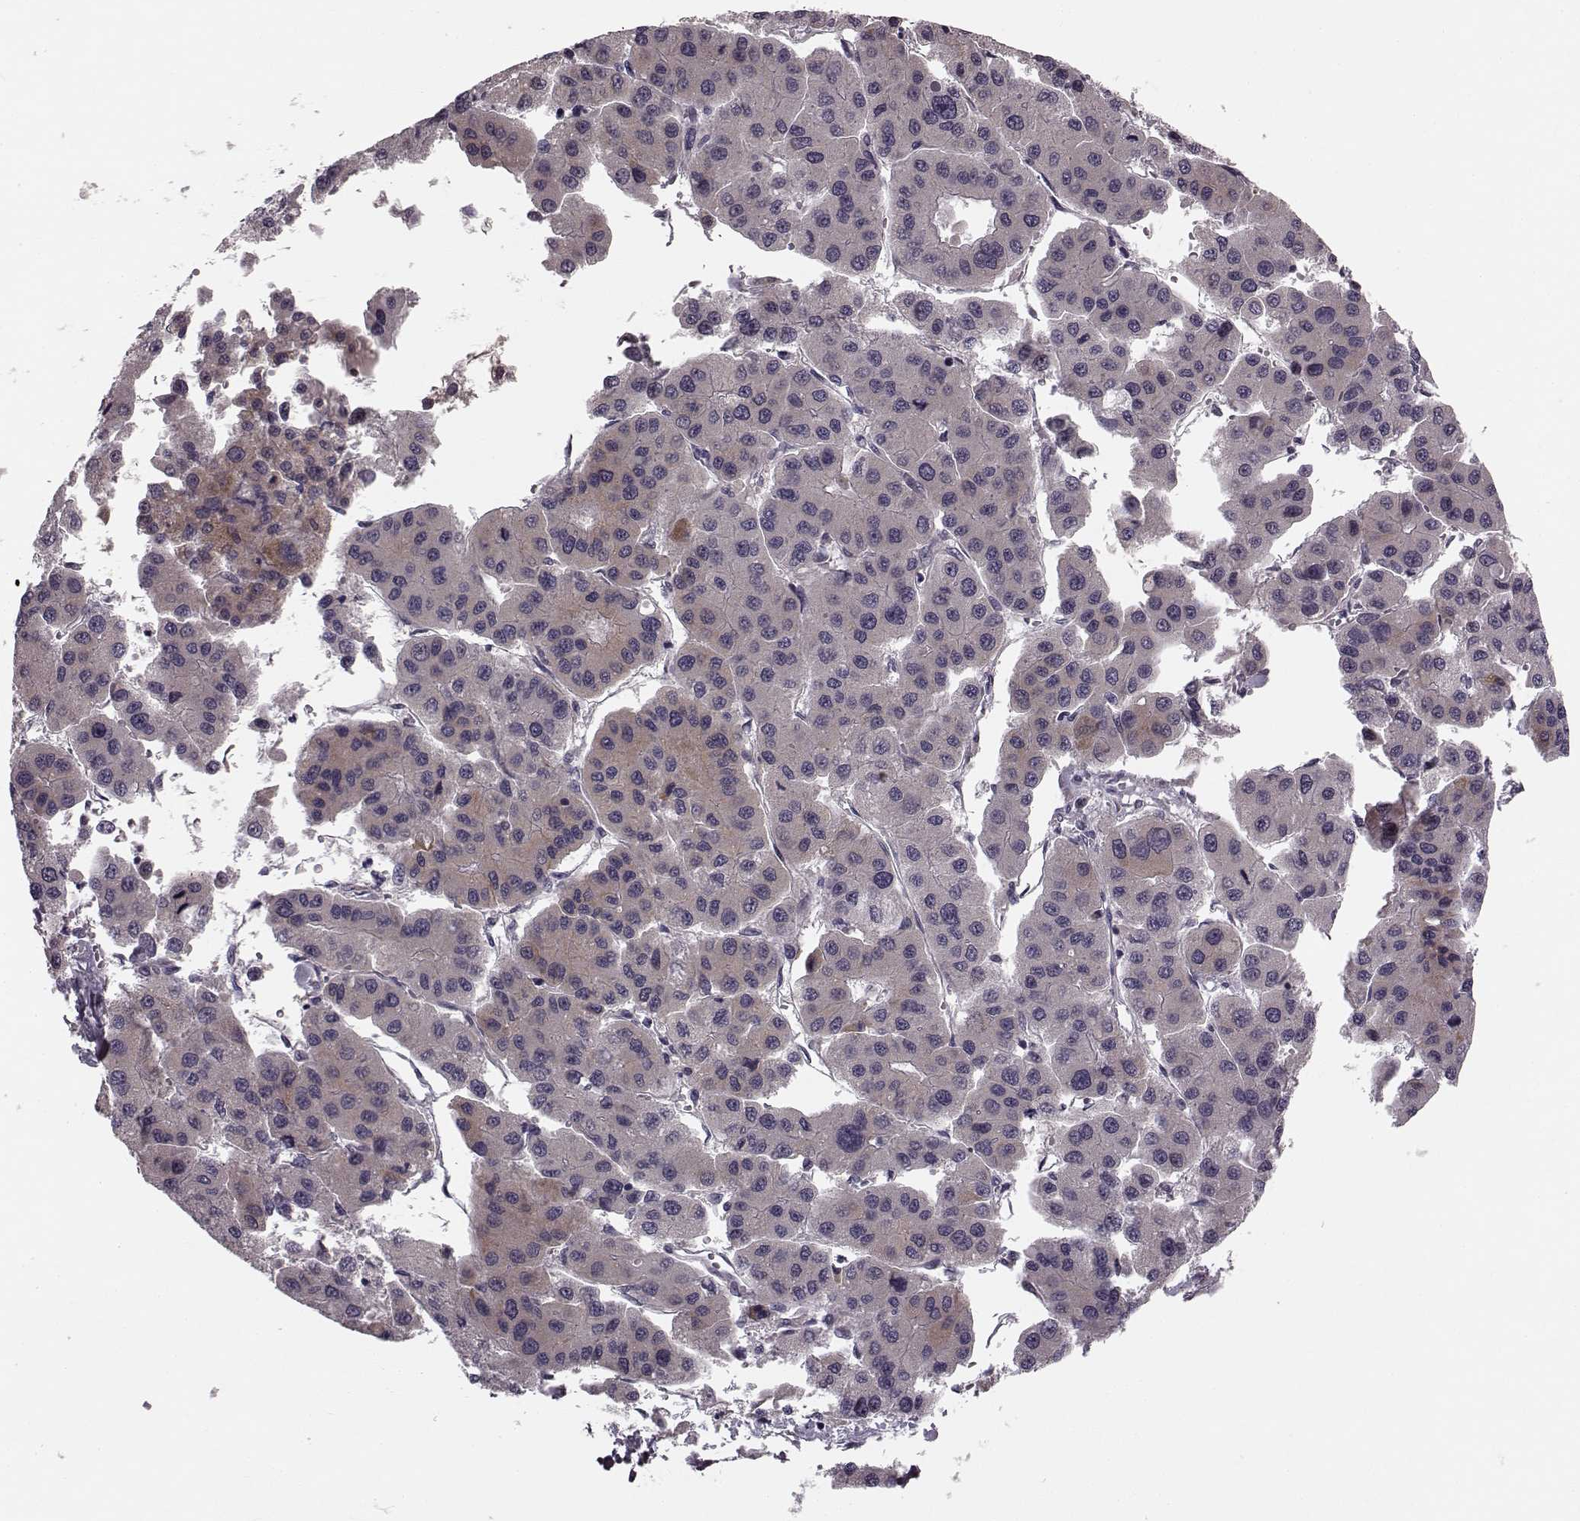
{"staining": {"intensity": "moderate", "quantity": "<25%", "location": "cytoplasmic/membranous"}, "tissue": "liver cancer", "cell_type": "Tumor cells", "image_type": "cancer", "snomed": [{"axis": "morphology", "description": "Carcinoma, Hepatocellular, NOS"}, {"axis": "topography", "description": "Liver"}], "caption": "Brown immunohistochemical staining in human liver hepatocellular carcinoma reveals moderate cytoplasmic/membranous staining in about <25% of tumor cells.", "gene": "FAM234B", "patient": {"sex": "male", "age": 73}}